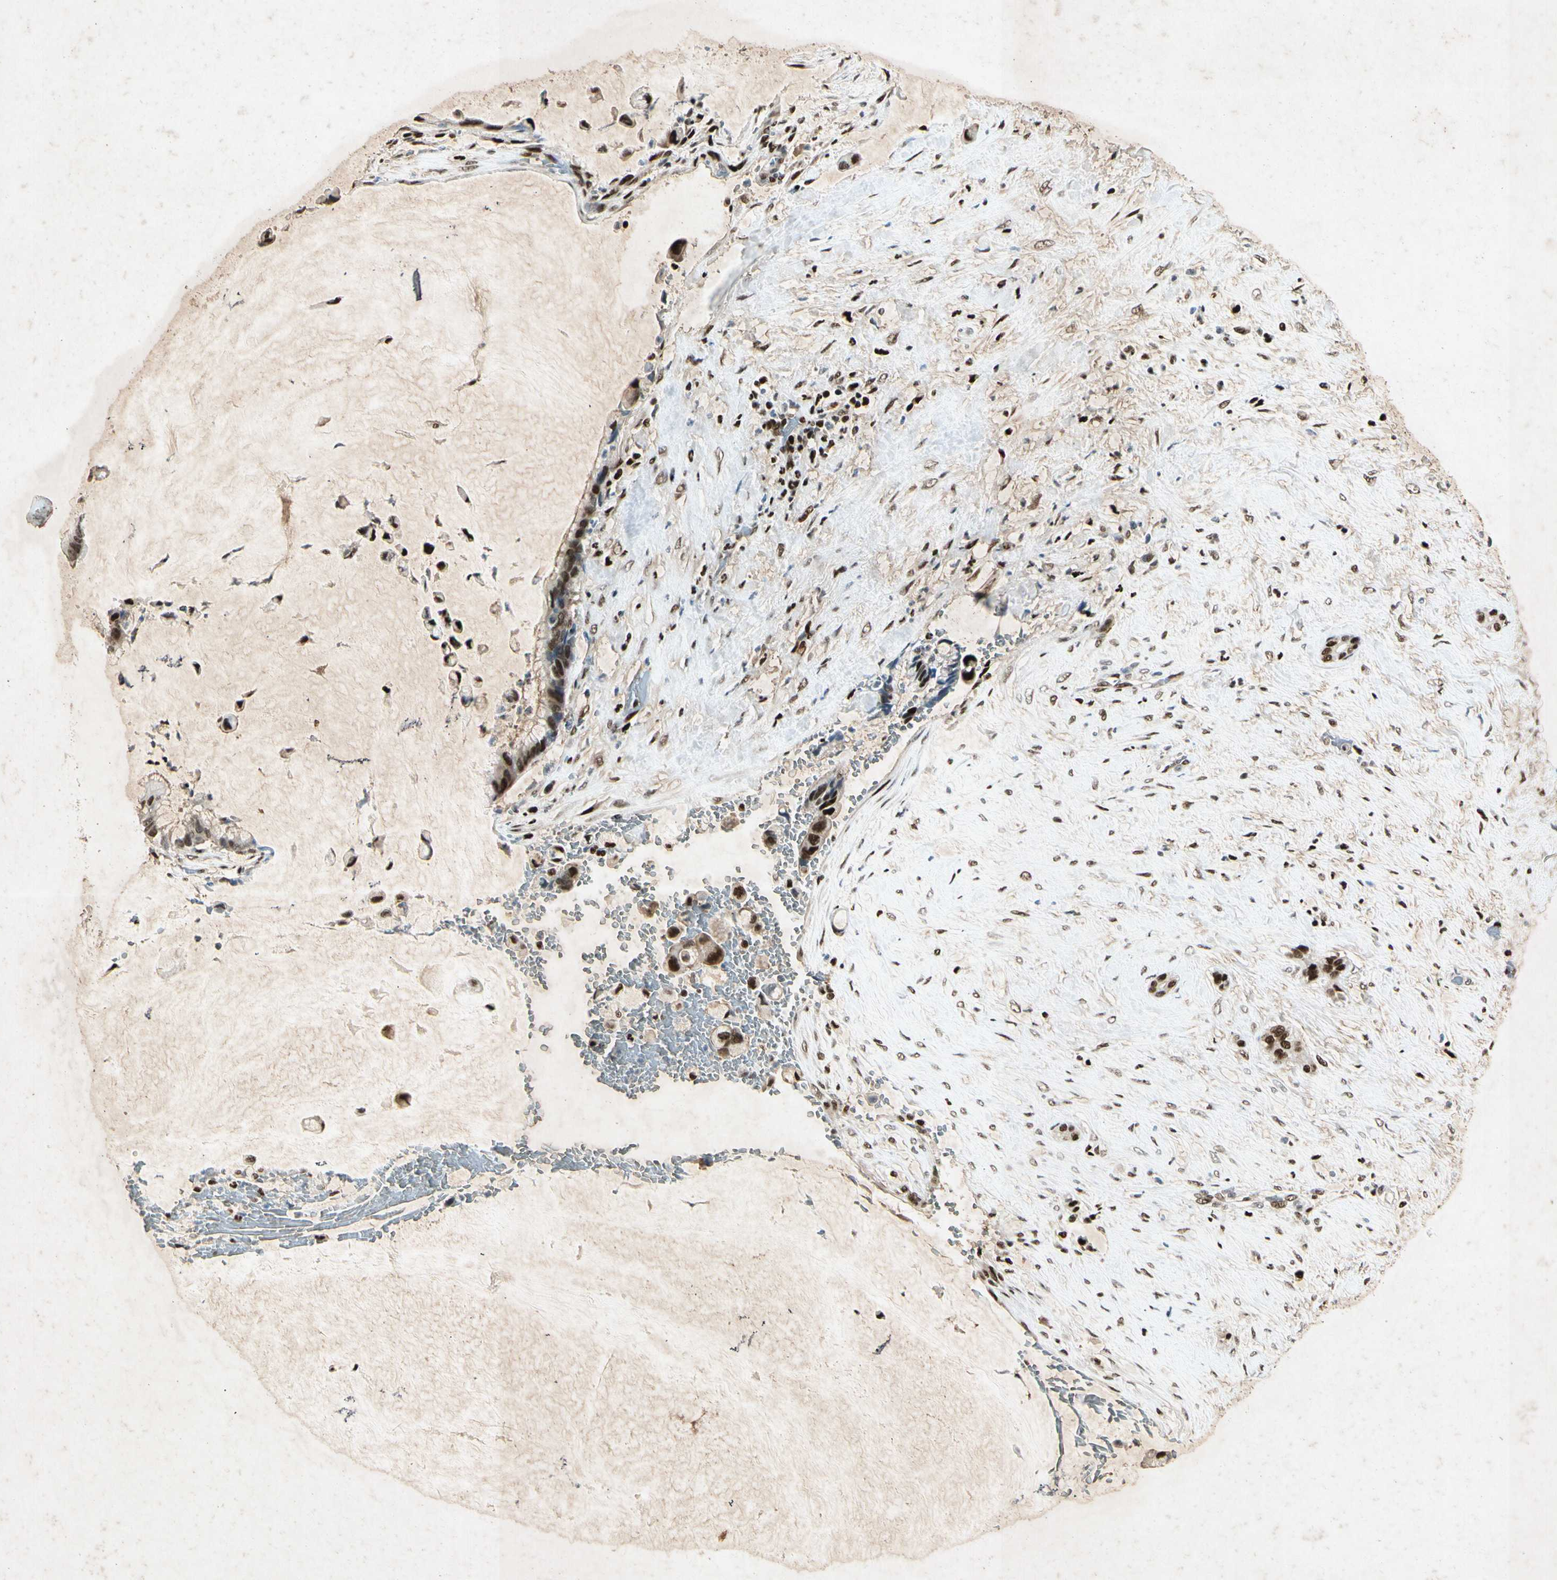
{"staining": {"intensity": "strong", "quantity": ">75%", "location": "nuclear"}, "tissue": "pancreatic cancer", "cell_type": "Tumor cells", "image_type": "cancer", "snomed": [{"axis": "morphology", "description": "Adenocarcinoma, NOS"}, {"axis": "topography", "description": "Pancreas"}], "caption": "This is an image of IHC staining of adenocarcinoma (pancreatic), which shows strong expression in the nuclear of tumor cells.", "gene": "RNF43", "patient": {"sex": "male", "age": 41}}